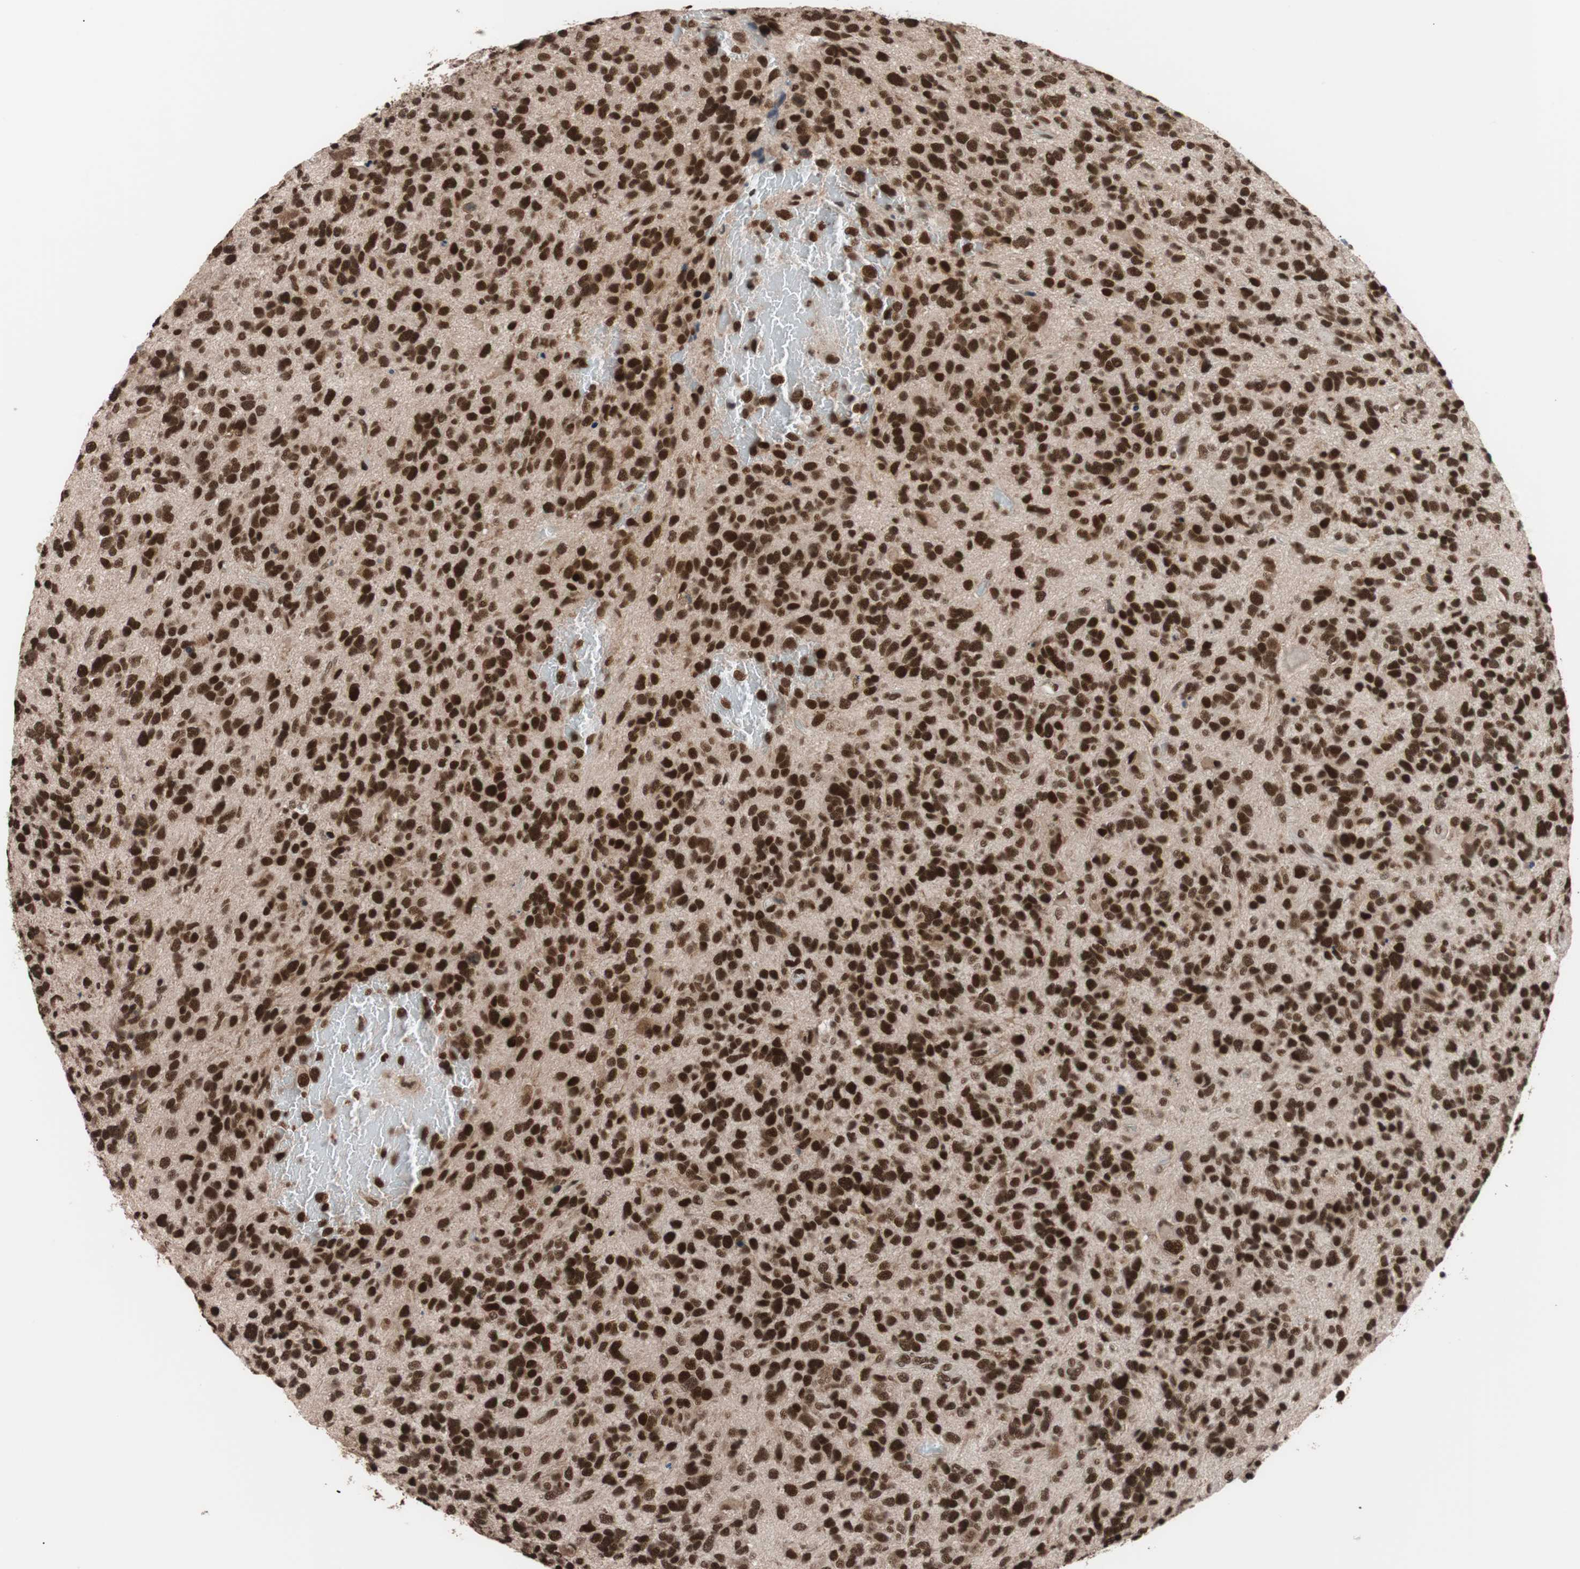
{"staining": {"intensity": "strong", "quantity": ">75%", "location": "nuclear"}, "tissue": "glioma", "cell_type": "Tumor cells", "image_type": "cancer", "snomed": [{"axis": "morphology", "description": "Glioma, malignant, High grade"}, {"axis": "topography", "description": "Brain"}], "caption": "Immunohistochemistry (IHC) photomicrograph of neoplastic tissue: malignant high-grade glioma stained using IHC shows high levels of strong protein expression localized specifically in the nuclear of tumor cells, appearing as a nuclear brown color.", "gene": "CHAMP1", "patient": {"sex": "female", "age": 58}}